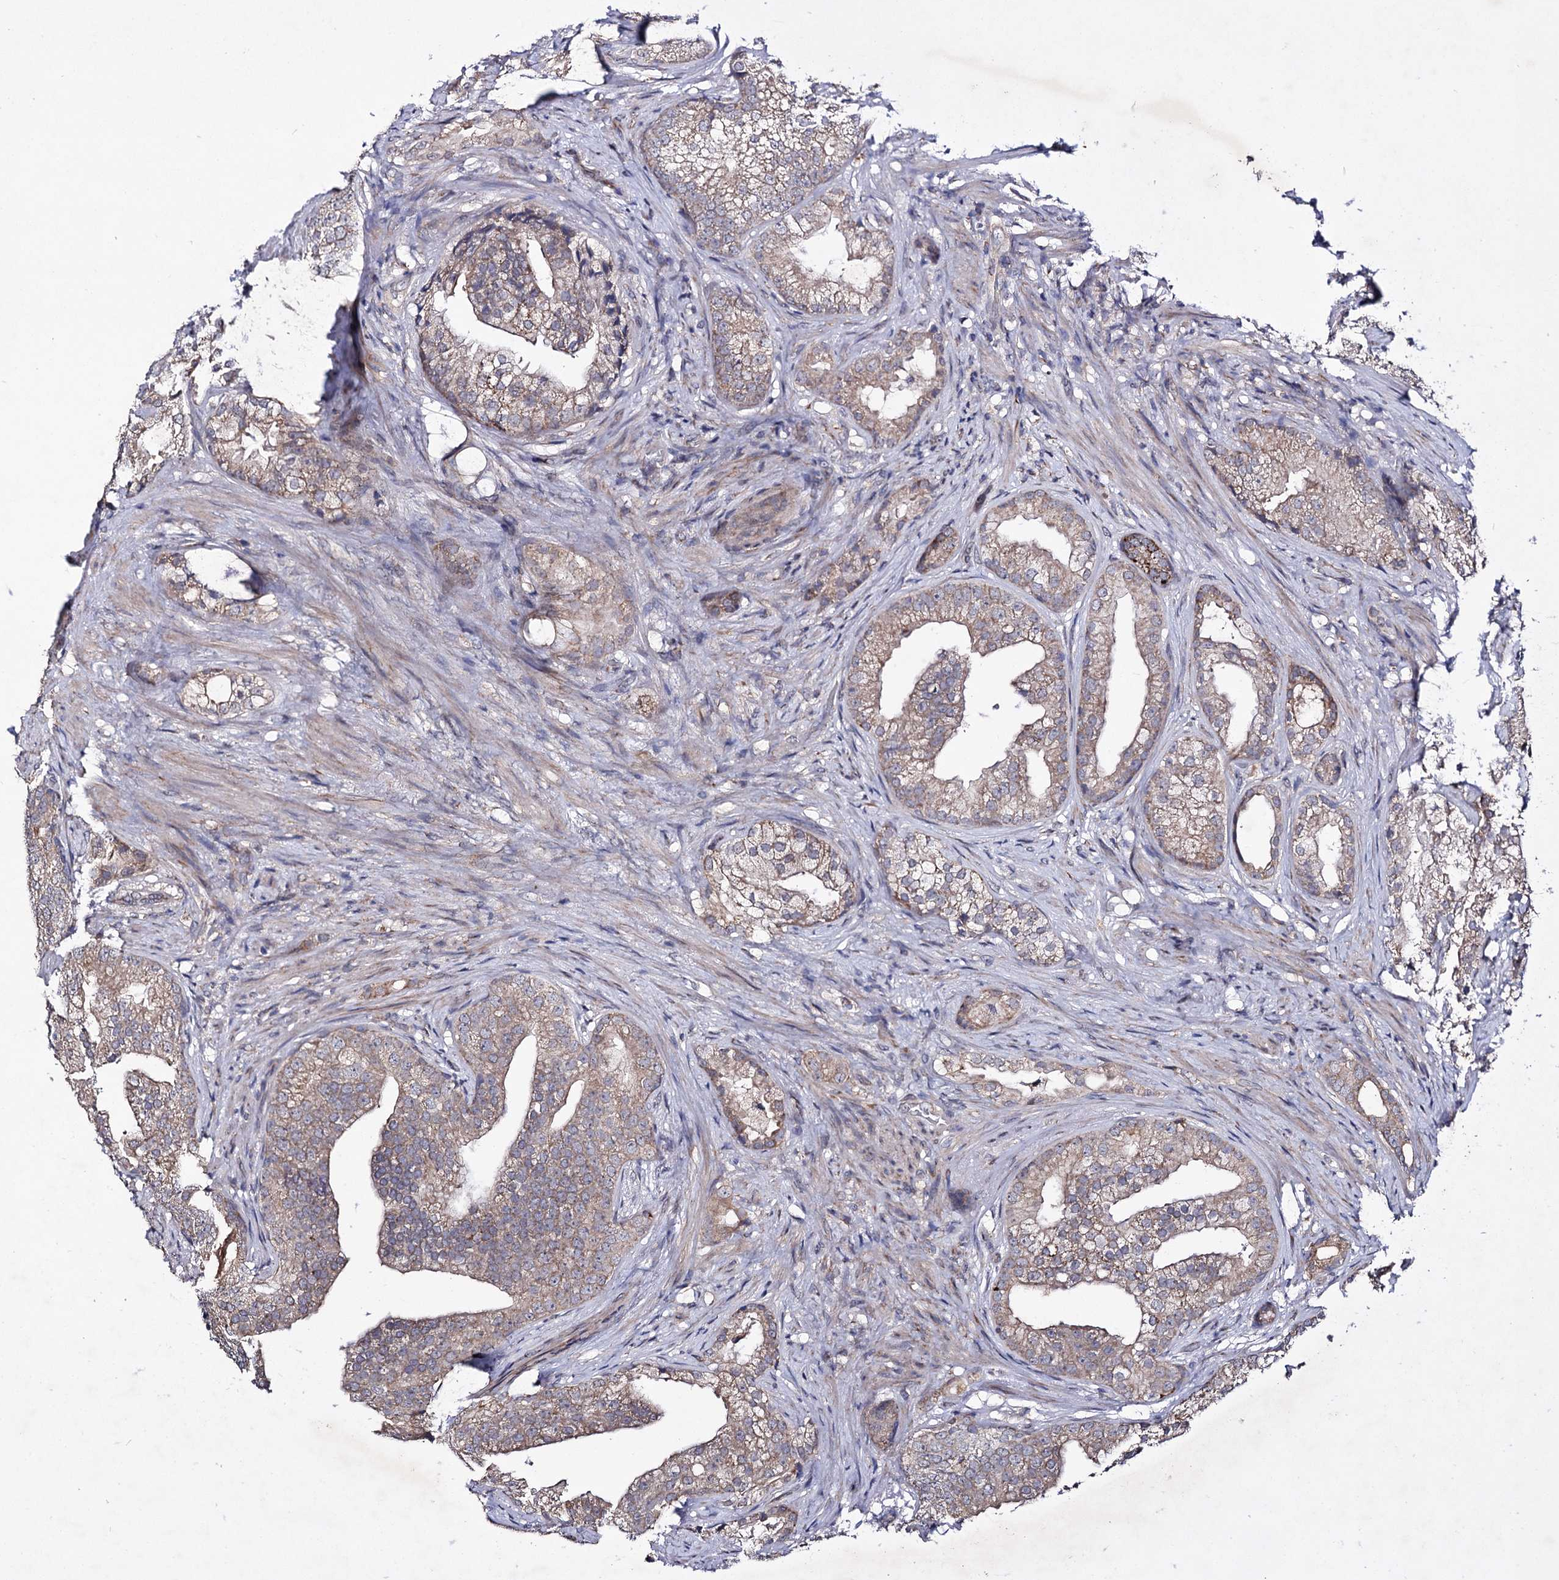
{"staining": {"intensity": "weak", "quantity": ">75%", "location": "cytoplasmic/membranous"}, "tissue": "prostate cancer", "cell_type": "Tumor cells", "image_type": "cancer", "snomed": [{"axis": "morphology", "description": "Adenocarcinoma, Low grade"}, {"axis": "topography", "description": "Prostate"}], "caption": "Immunohistochemistry photomicrograph of human prostate cancer (low-grade adenocarcinoma) stained for a protein (brown), which exhibits low levels of weak cytoplasmic/membranous staining in about >75% of tumor cells.", "gene": "VPS37D", "patient": {"sex": "male", "age": 71}}